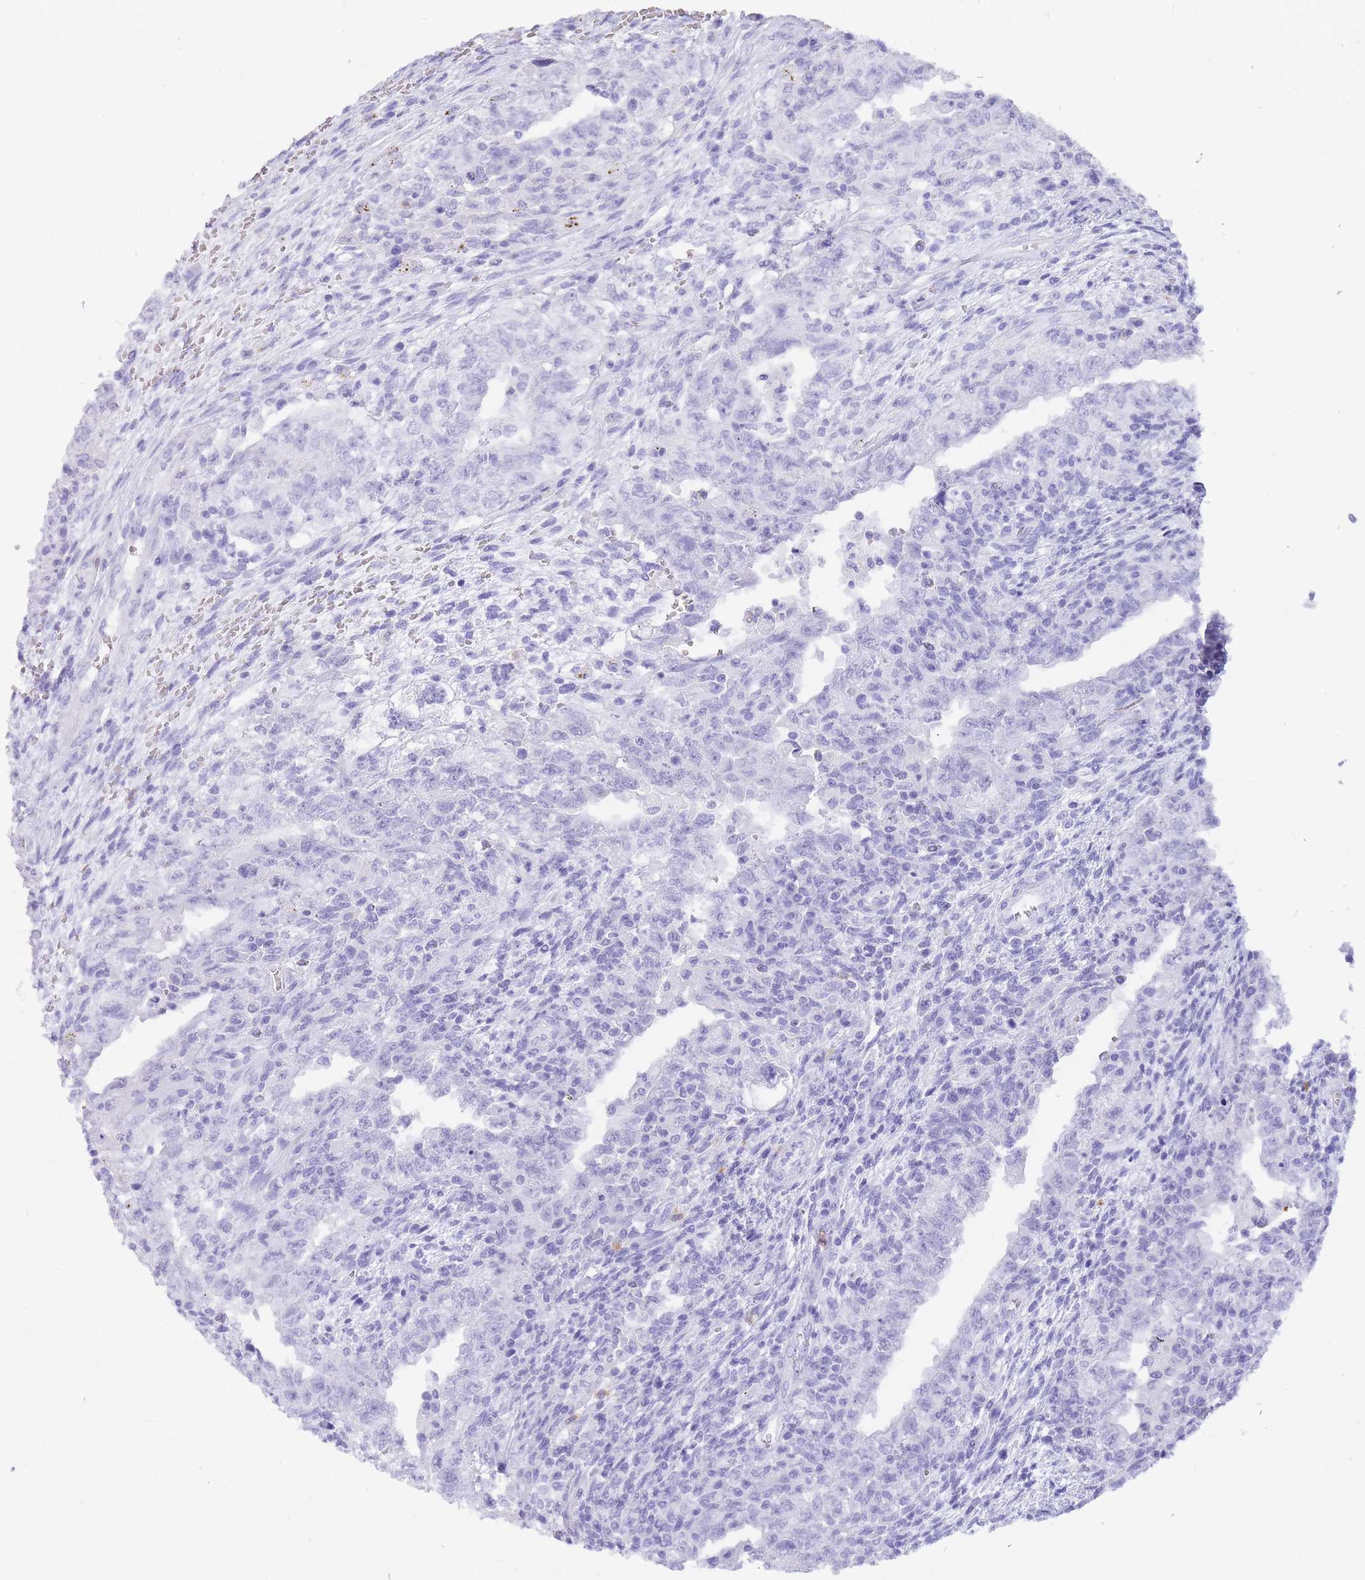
{"staining": {"intensity": "negative", "quantity": "none", "location": "none"}, "tissue": "testis cancer", "cell_type": "Tumor cells", "image_type": "cancer", "snomed": [{"axis": "morphology", "description": "Carcinoma, Embryonal, NOS"}, {"axis": "topography", "description": "Testis"}], "caption": "High power microscopy micrograph of an IHC image of testis cancer (embryonal carcinoma), revealing no significant expression in tumor cells.", "gene": "HERC1", "patient": {"sex": "male", "age": 26}}